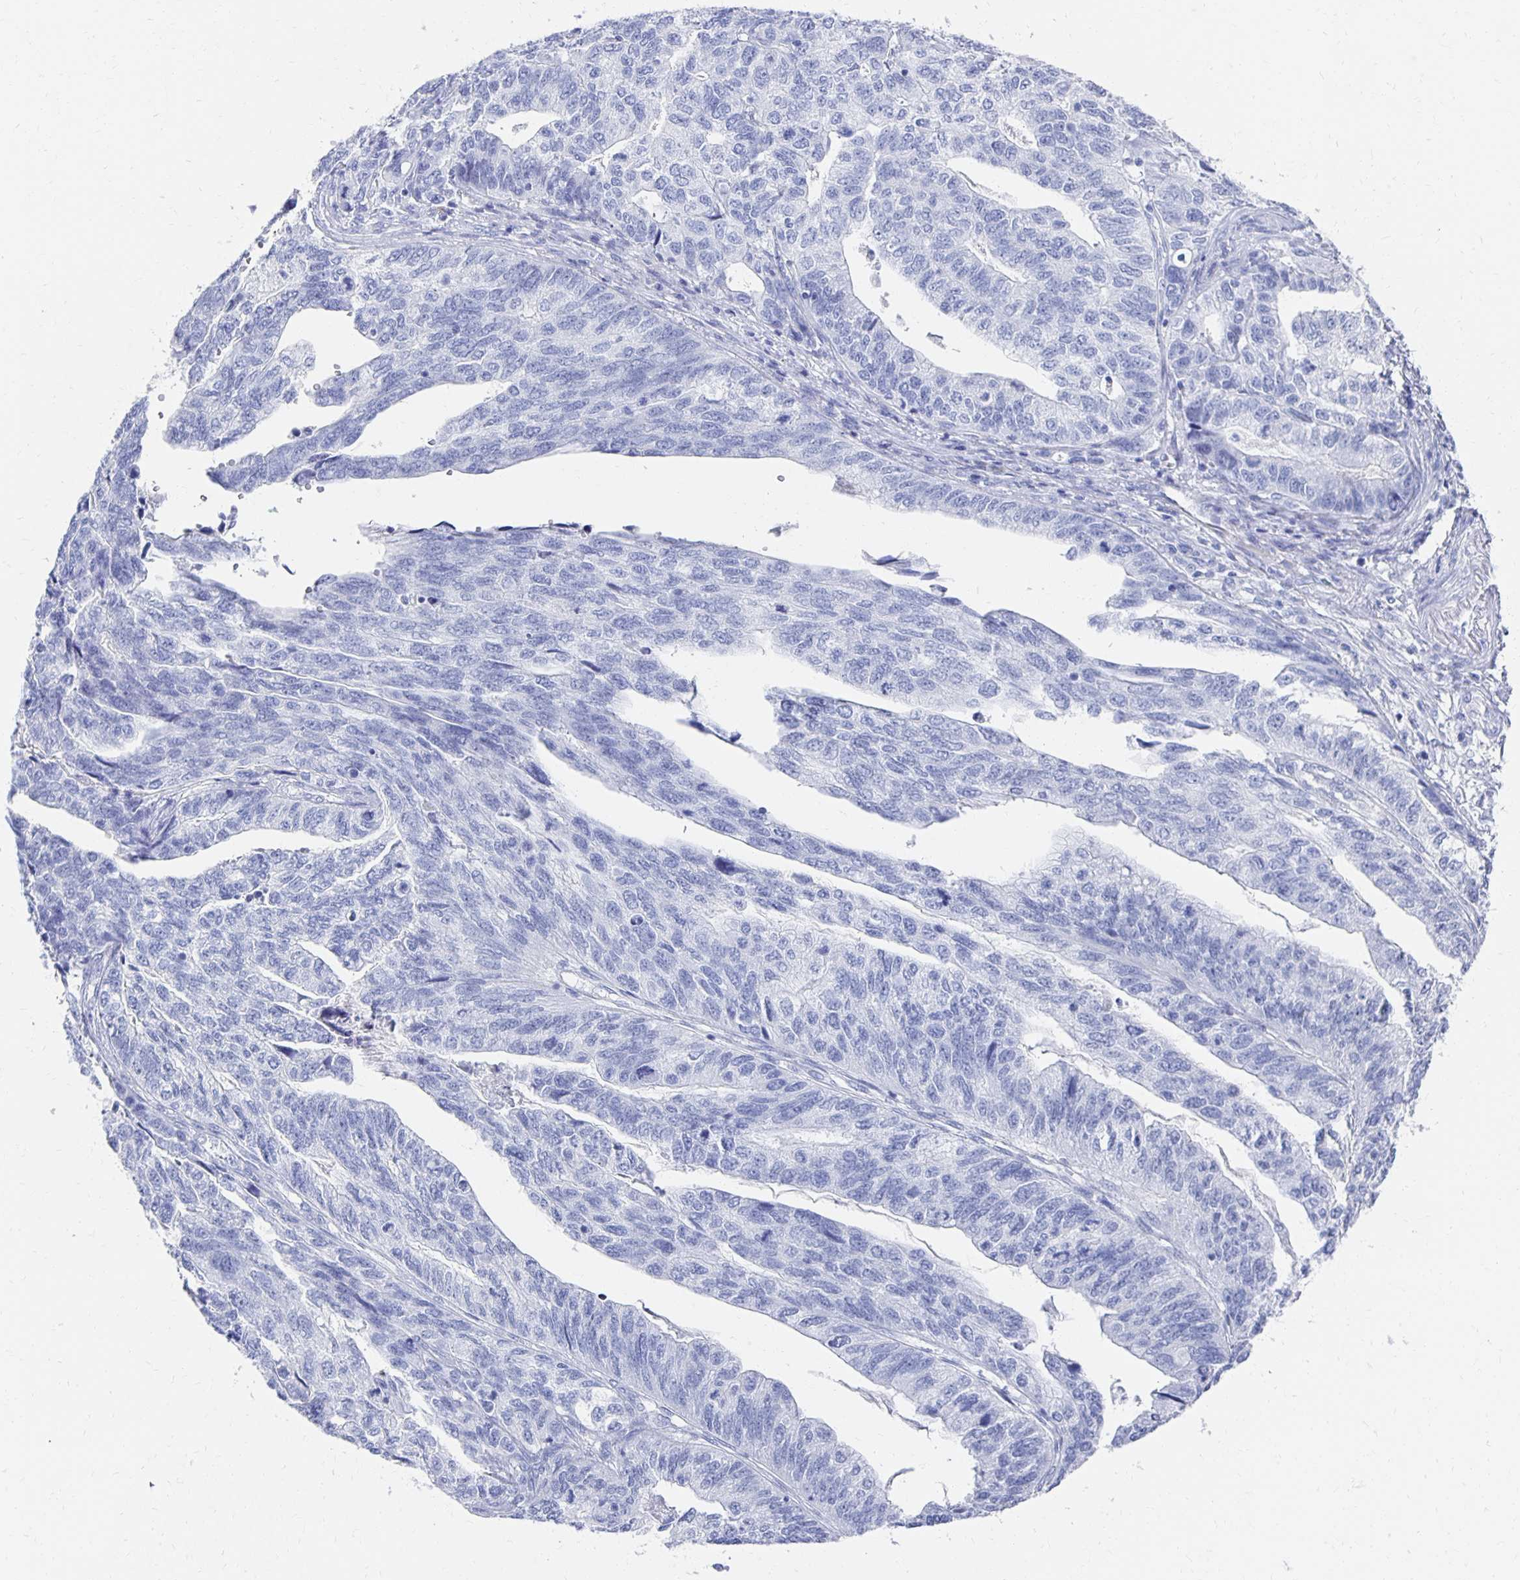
{"staining": {"intensity": "negative", "quantity": "none", "location": "none"}, "tissue": "stomach cancer", "cell_type": "Tumor cells", "image_type": "cancer", "snomed": [{"axis": "morphology", "description": "Adenocarcinoma, NOS"}, {"axis": "topography", "description": "Stomach, upper"}], "caption": "Immunohistochemistry of stomach adenocarcinoma demonstrates no staining in tumor cells. Brightfield microscopy of immunohistochemistry (IHC) stained with DAB (3,3'-diaminobenzidine) (brown) and hematoxylin (blue), captured at high magnification.", "gene": "PRDM7", "patient": {"sex": "female", "age": 67}}